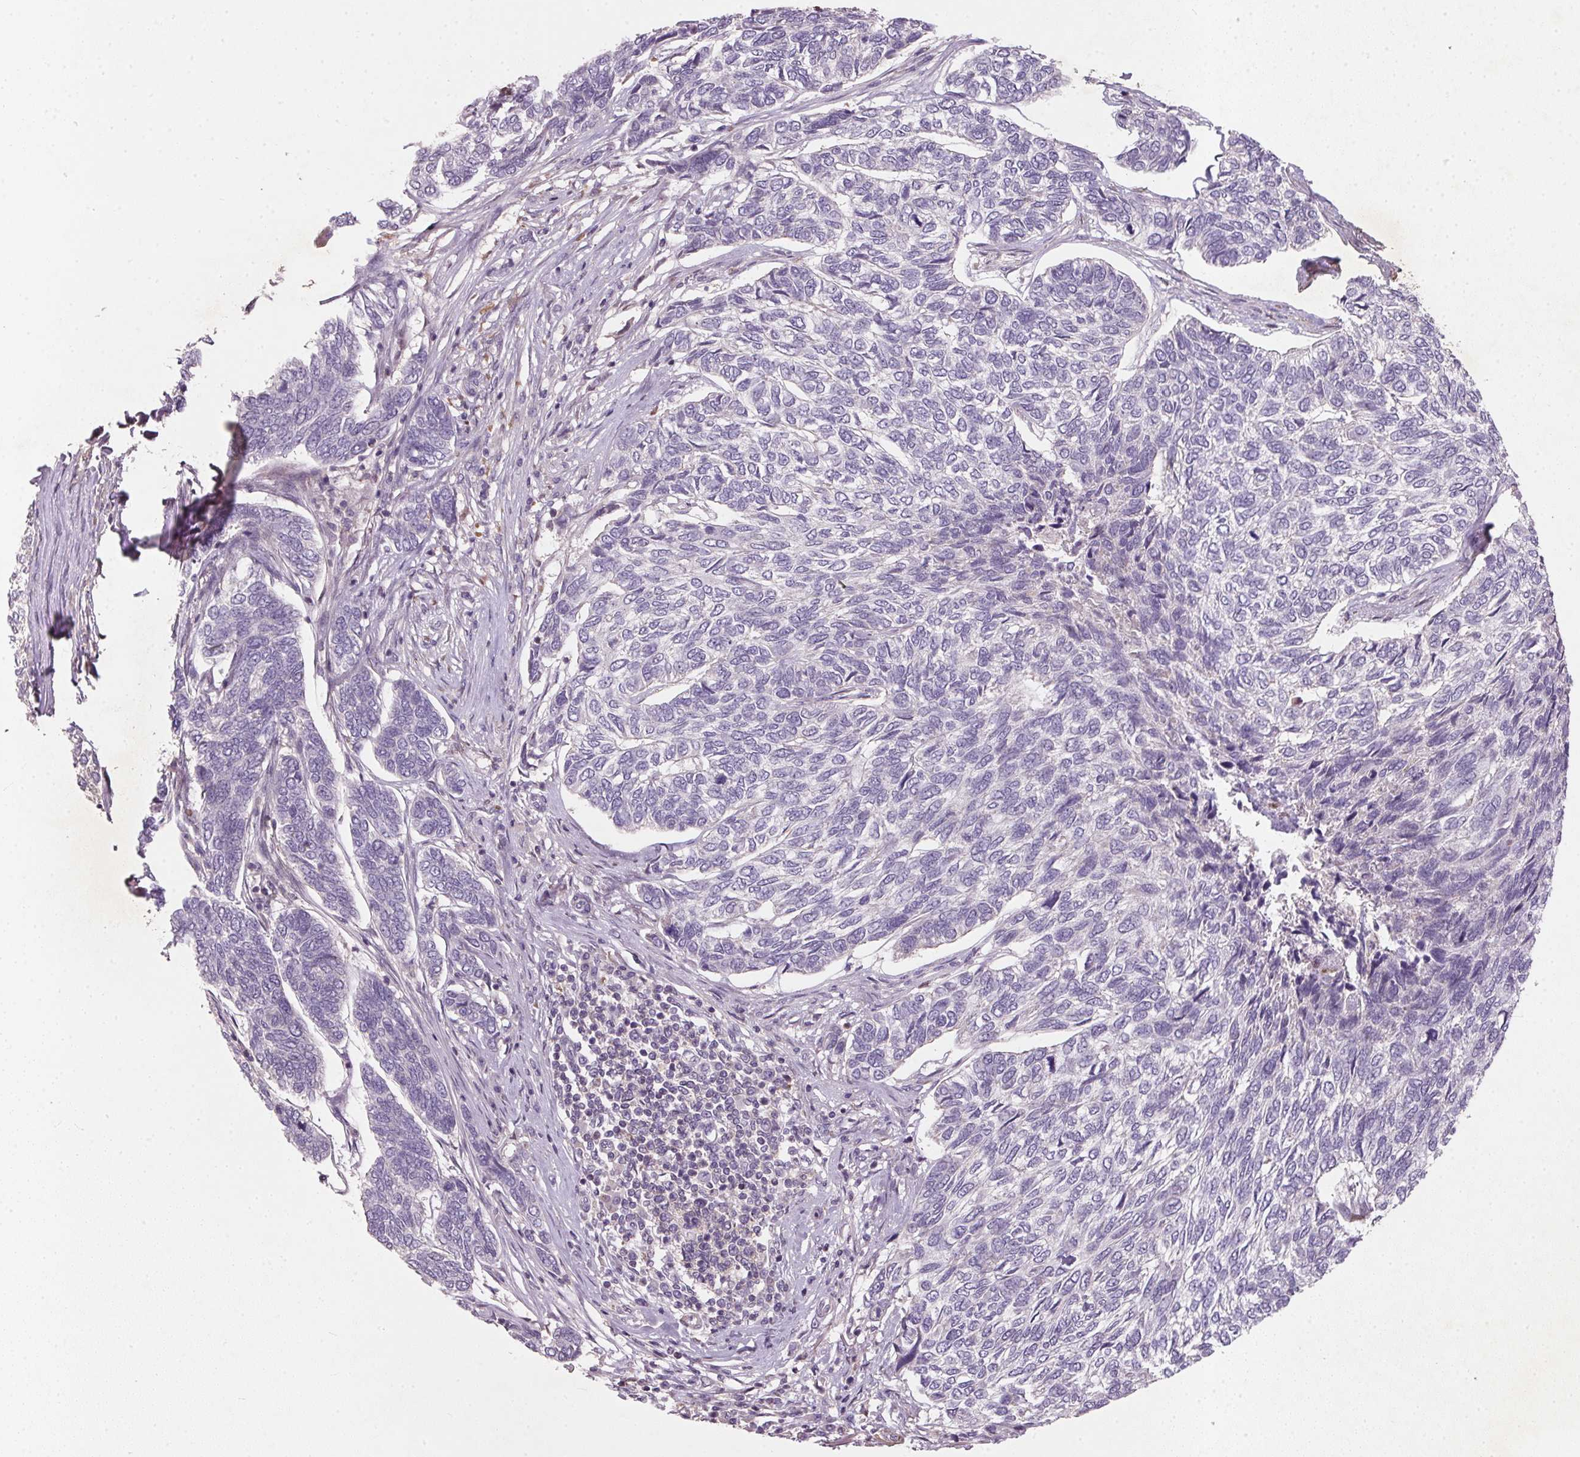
{"staining": {"intensity": "negative", "quantity": "none", "location": "none"}, "tissue": "skin cancer", "cell_type": "Tumor cells", "image_type": "cancer", "snomed": [{"axis": "morphology", "description": "Basal cell carcinoma"}, {"axis": "topography", "description": "Skin"}], "caption": "An immunohistochemistry (IHC) micrograph of basal cell carcinoma (skin) is shown. There is no staining in tumor cells of basal cell carcinoma (skin).", "gene": "KCNK15", "patient": {"sex": "female", "age": 65}}